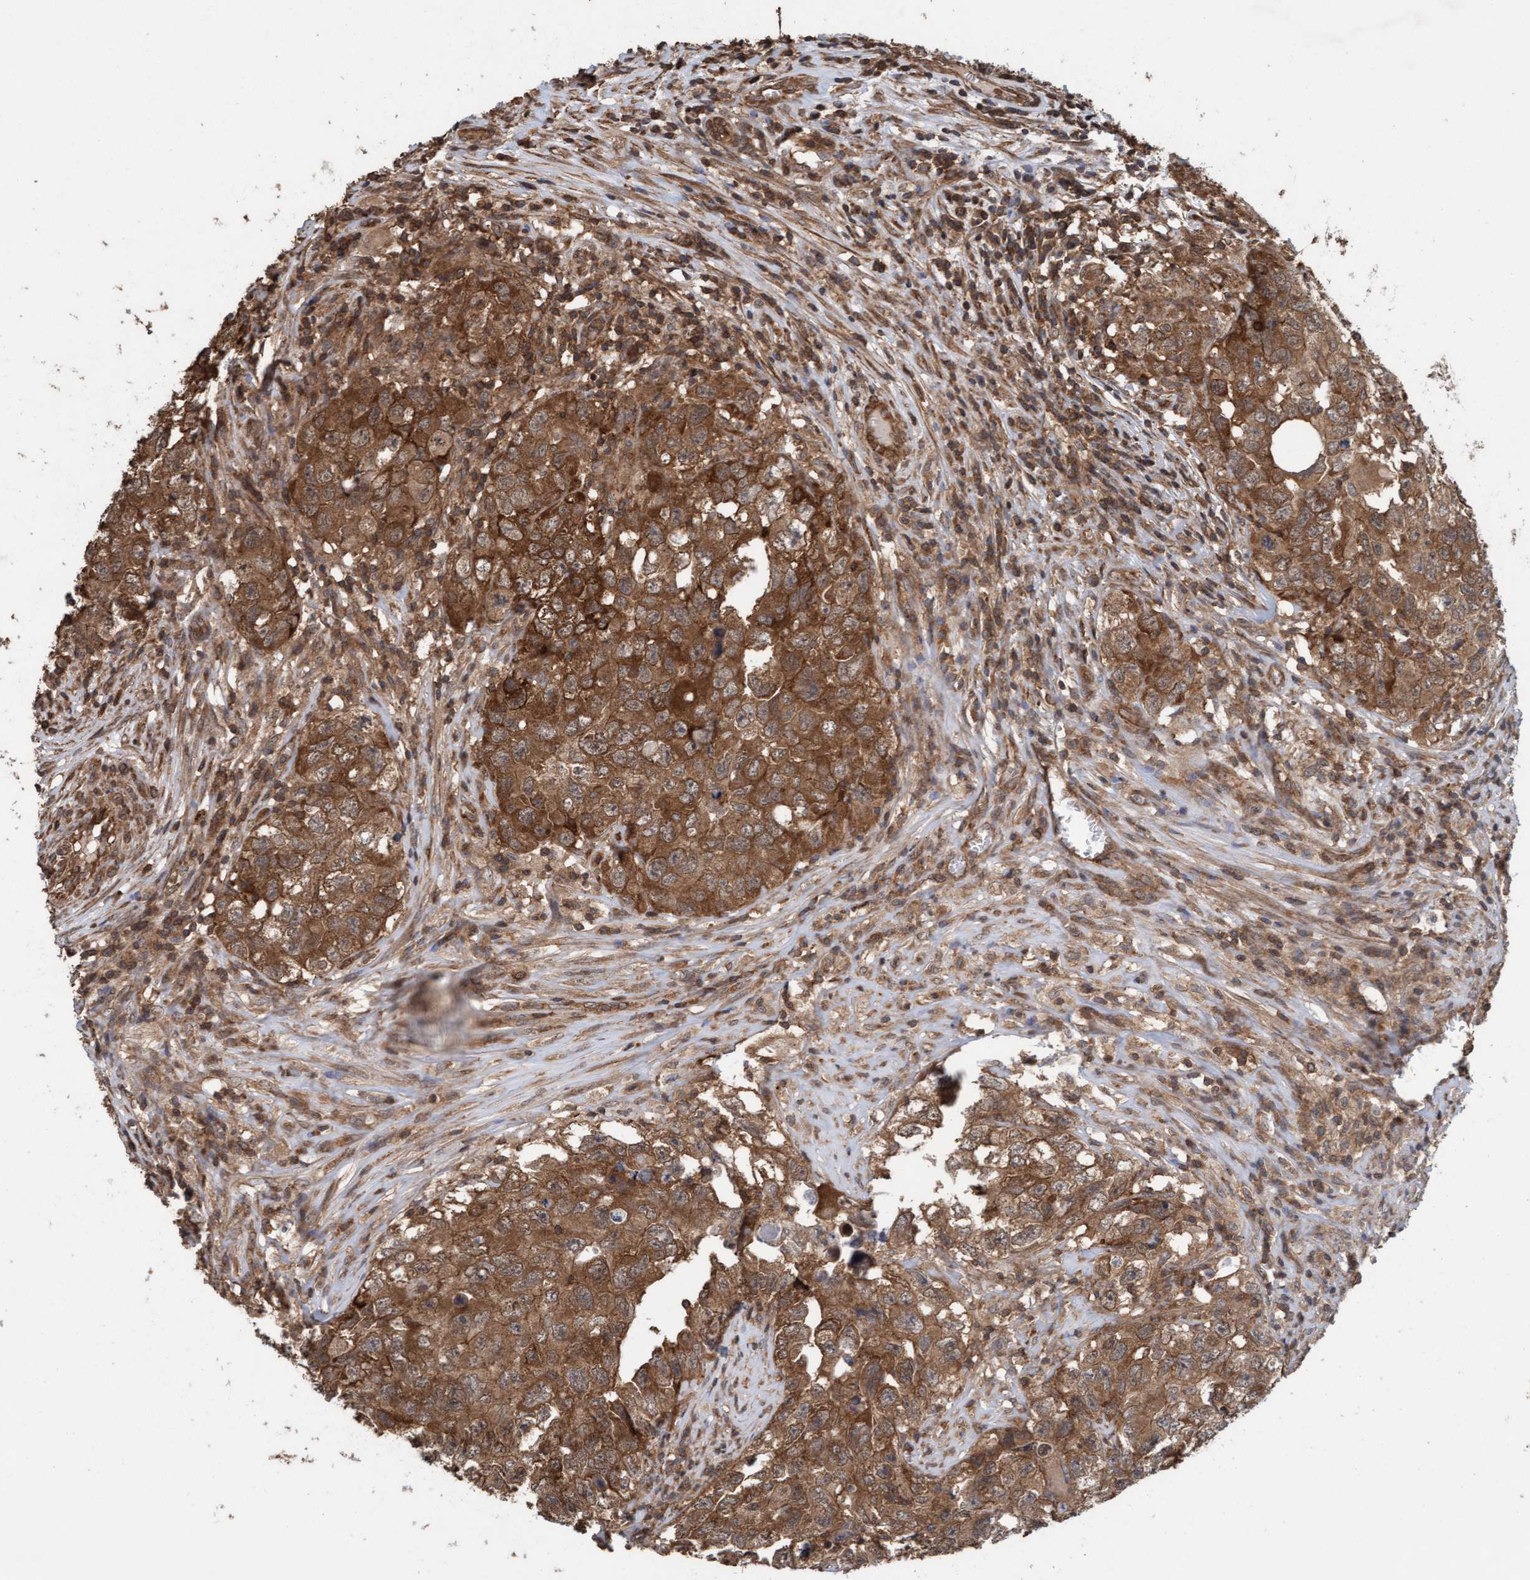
{"staining": {"intensity": "moderate", "quantity": ">75%", "location": "cytoplasmic/membranous"}, "tissue": "testis cancer", "cell_type": "Tumor cells", "image_type": "cancer", "snomed": [{"axis": "morphology", "description": "Seminoma, NOS"}, {"axis": "morphology", "description": "Carcinoma, Embryonal, NOS"}, {"axis": "topography", "description": "Testis"}], "caption": "Immunohistochemistry image of neoplastic tissue: testis cancer stained using IHC displays medium levels of moderate protein expression localized specifically in the cytoplasmic/membranous of tumor cells, appearing as a cytoplasmic/membranous brown color.", "gene": "FXR2", "patient": {"sex": "male", "age": 43}}